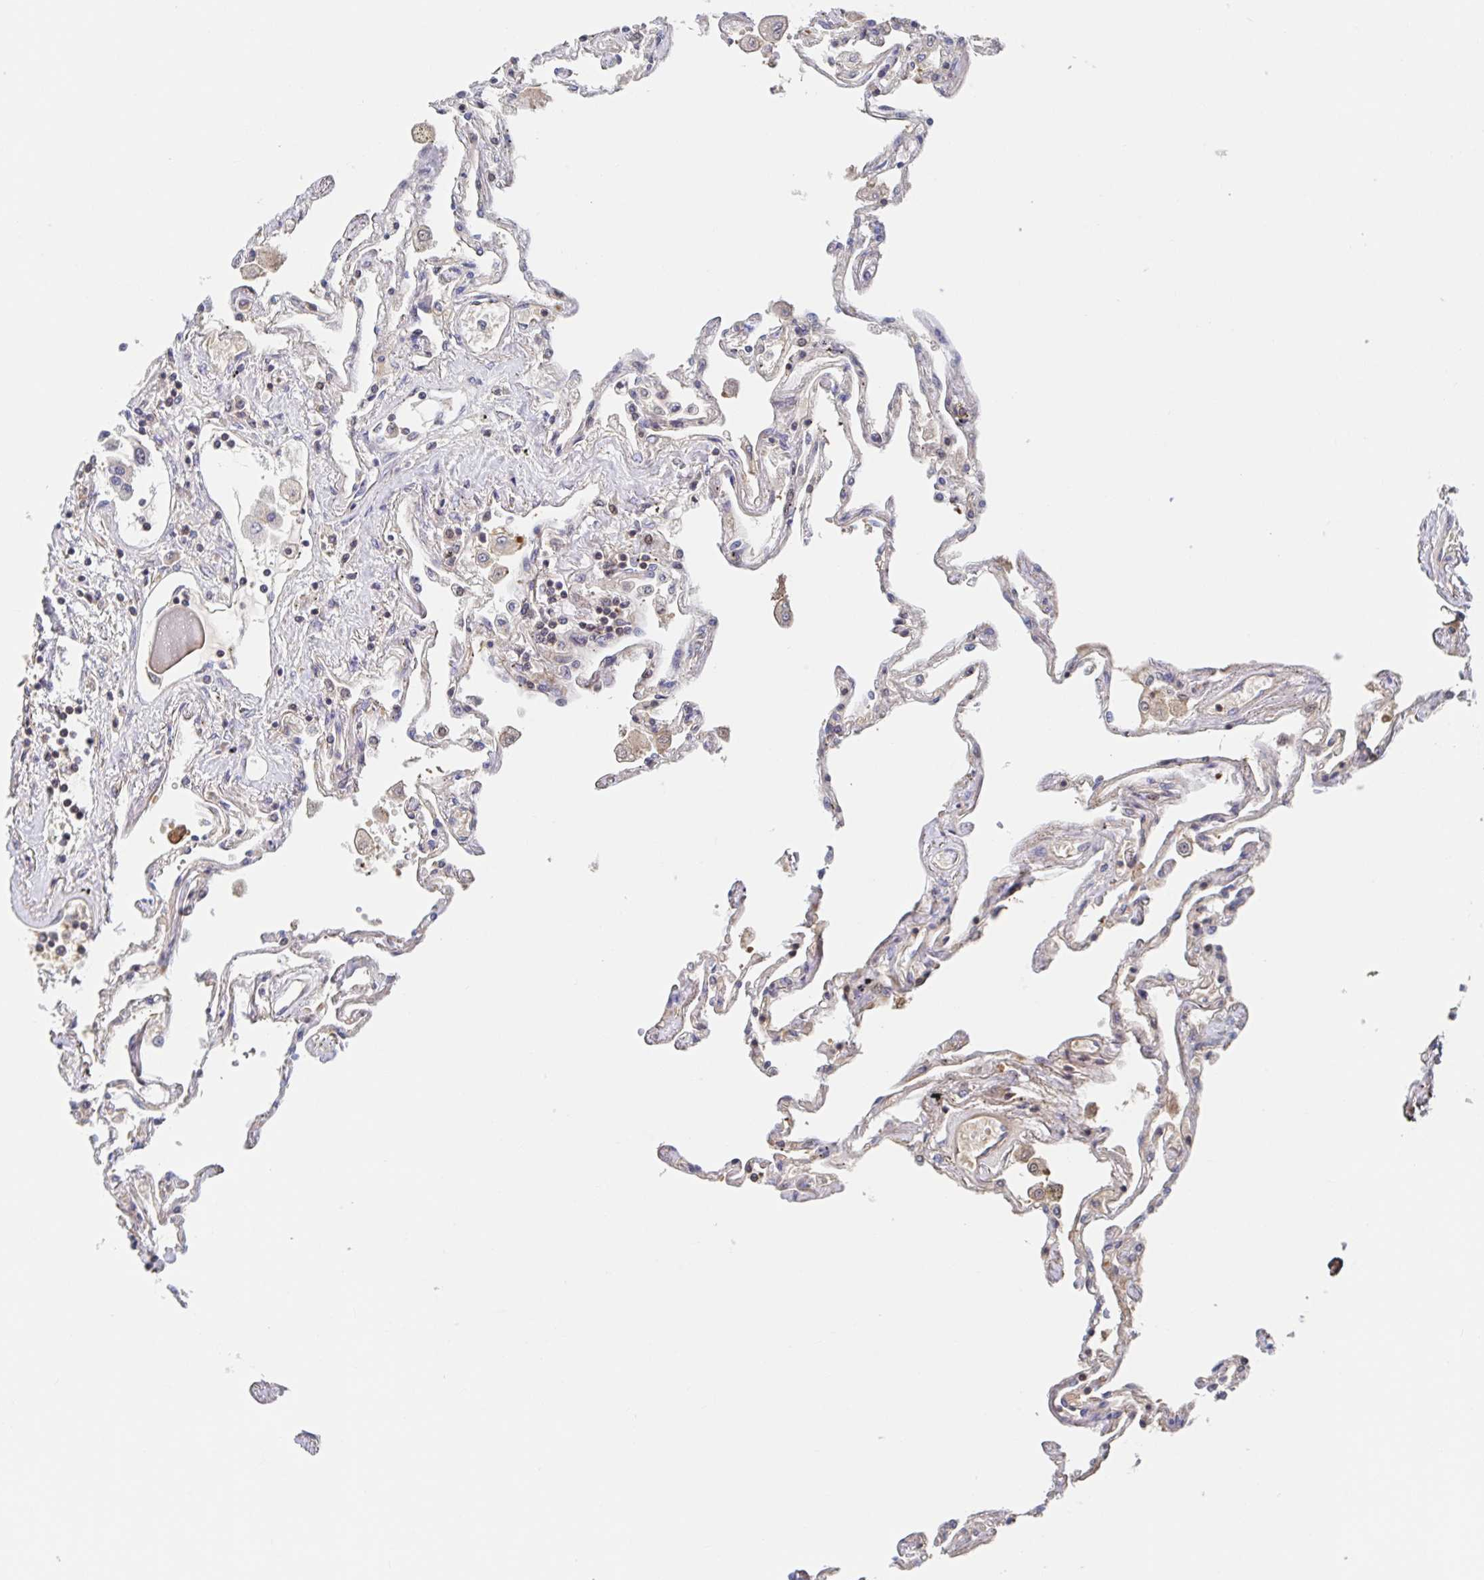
{"staining": {"intensity": "moderate", "quantity": "<25%", "location": "cytoplasmic/membranous"}, "tissue": "lung", "cell_type": "Alveolar cells", "image_type": "normal", "snomed": [{"axis": "morphology", "description": "Normal tissue, NOS"}, {"axis": "morphology", "description": "Adenocarcinoma, NOS"}, {"axis": "topography", "description": "Cartilage tissue"}, {"axis": "topography", "description": "Lung"}], "caption": "IHC photomicrograph of unremarkable lung stained for a protein (brown), which shows low levels of moderate cytoplasmic/membranous expression in approximately <25% of alveolar cells.", "gene": "DHRS12", "patient": {"sex": "female", "age": 67}}